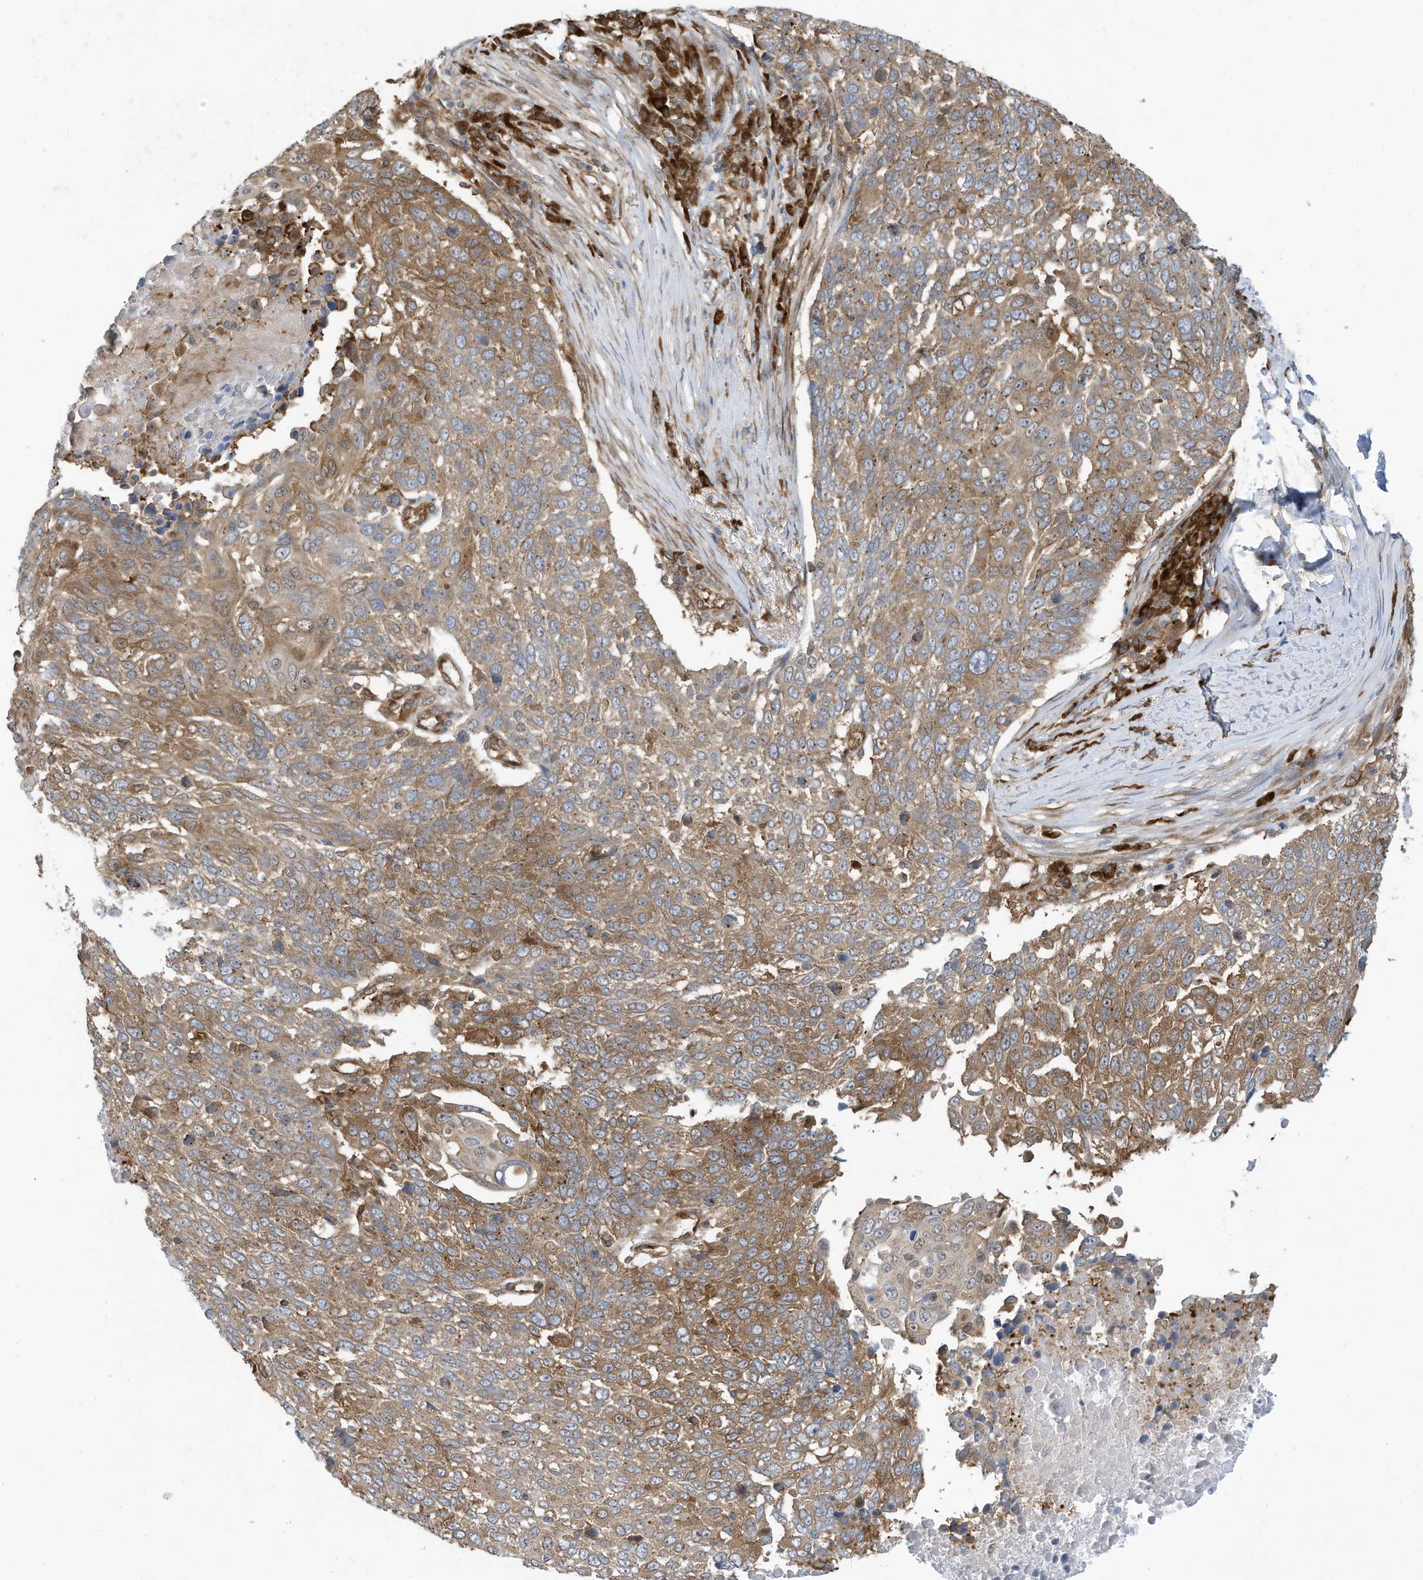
{"staining": {"intensity": "moderate", "quantity": ">75%", "location": "cytoplasmic/membranous"}, "tissue": "lung cancer", "cell_type": "Tumor cells", "image_type": "cancer", "snomed": [{"axis": "morphology", "description": "Squamous cell carcinoma, NOS"}, {"axis": "topography", "description": "Lung"}], "caption": "The immunohistochemical stain highlights moderate cytoplasmic/membranous staining in tumor cells of squamous cell carcinoma (lung) tissue.", "gene": "USE1", "patient": {"sex": "male", "age": 66}}